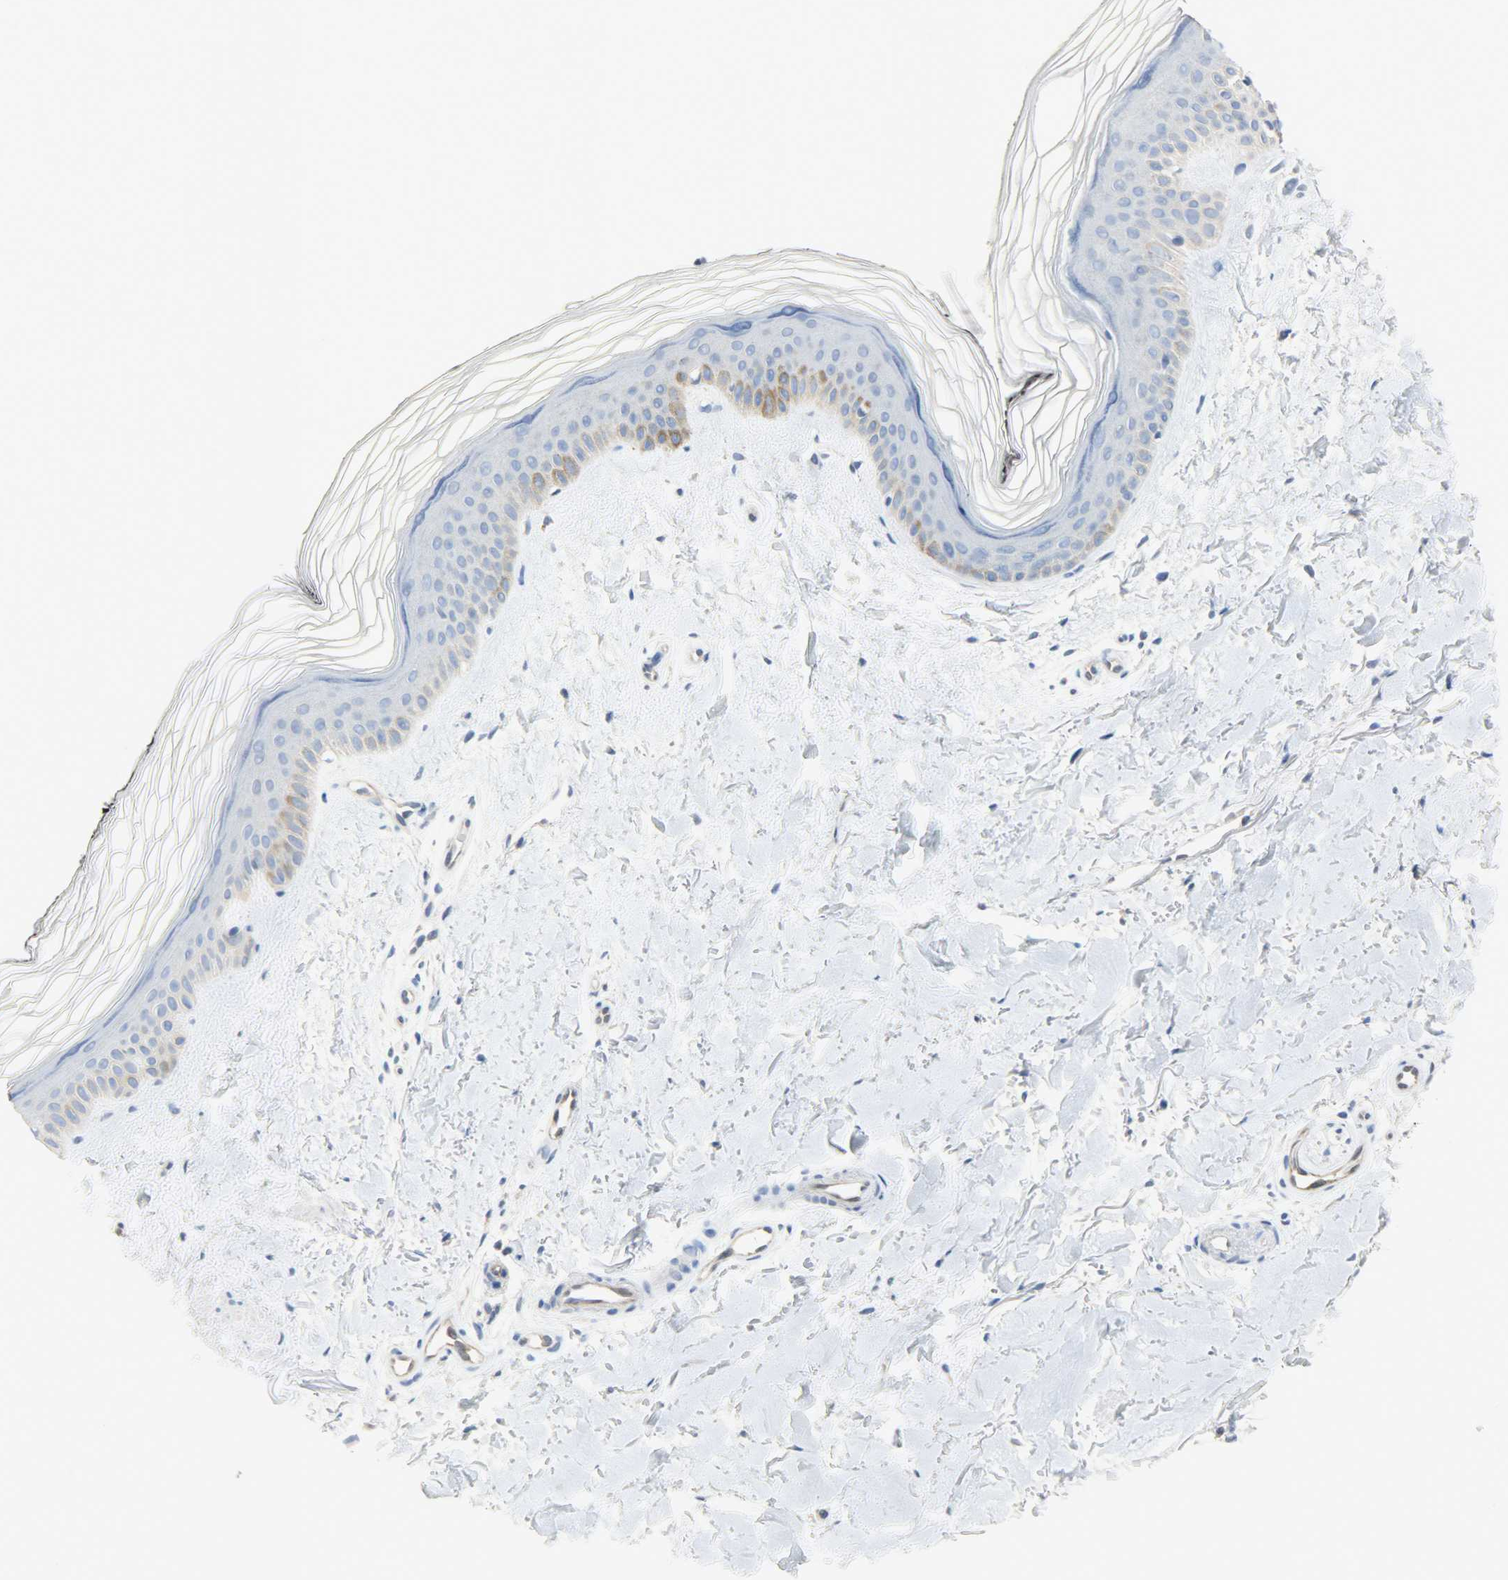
{"staining": {"intensity": "negative", "quantity": "none", "location": "none"}, "tissue": "skin", "cell_type": "Fibroblasts", "image_type": "normal", "snomed": [{"axis": "morphology", "description": "Normal tissue, NOS"}, {"axis": "topography", "description": "Skin"}], "caption": "High power microscopy photomicrograph of an immunohistochemistry photomicrograph of normal skin, revealing no significant positivity in fibroblasts. Nuclei are stained in blue.", "gene": "FKBP1A", "patient": {"sex": "female", "age": 19}}